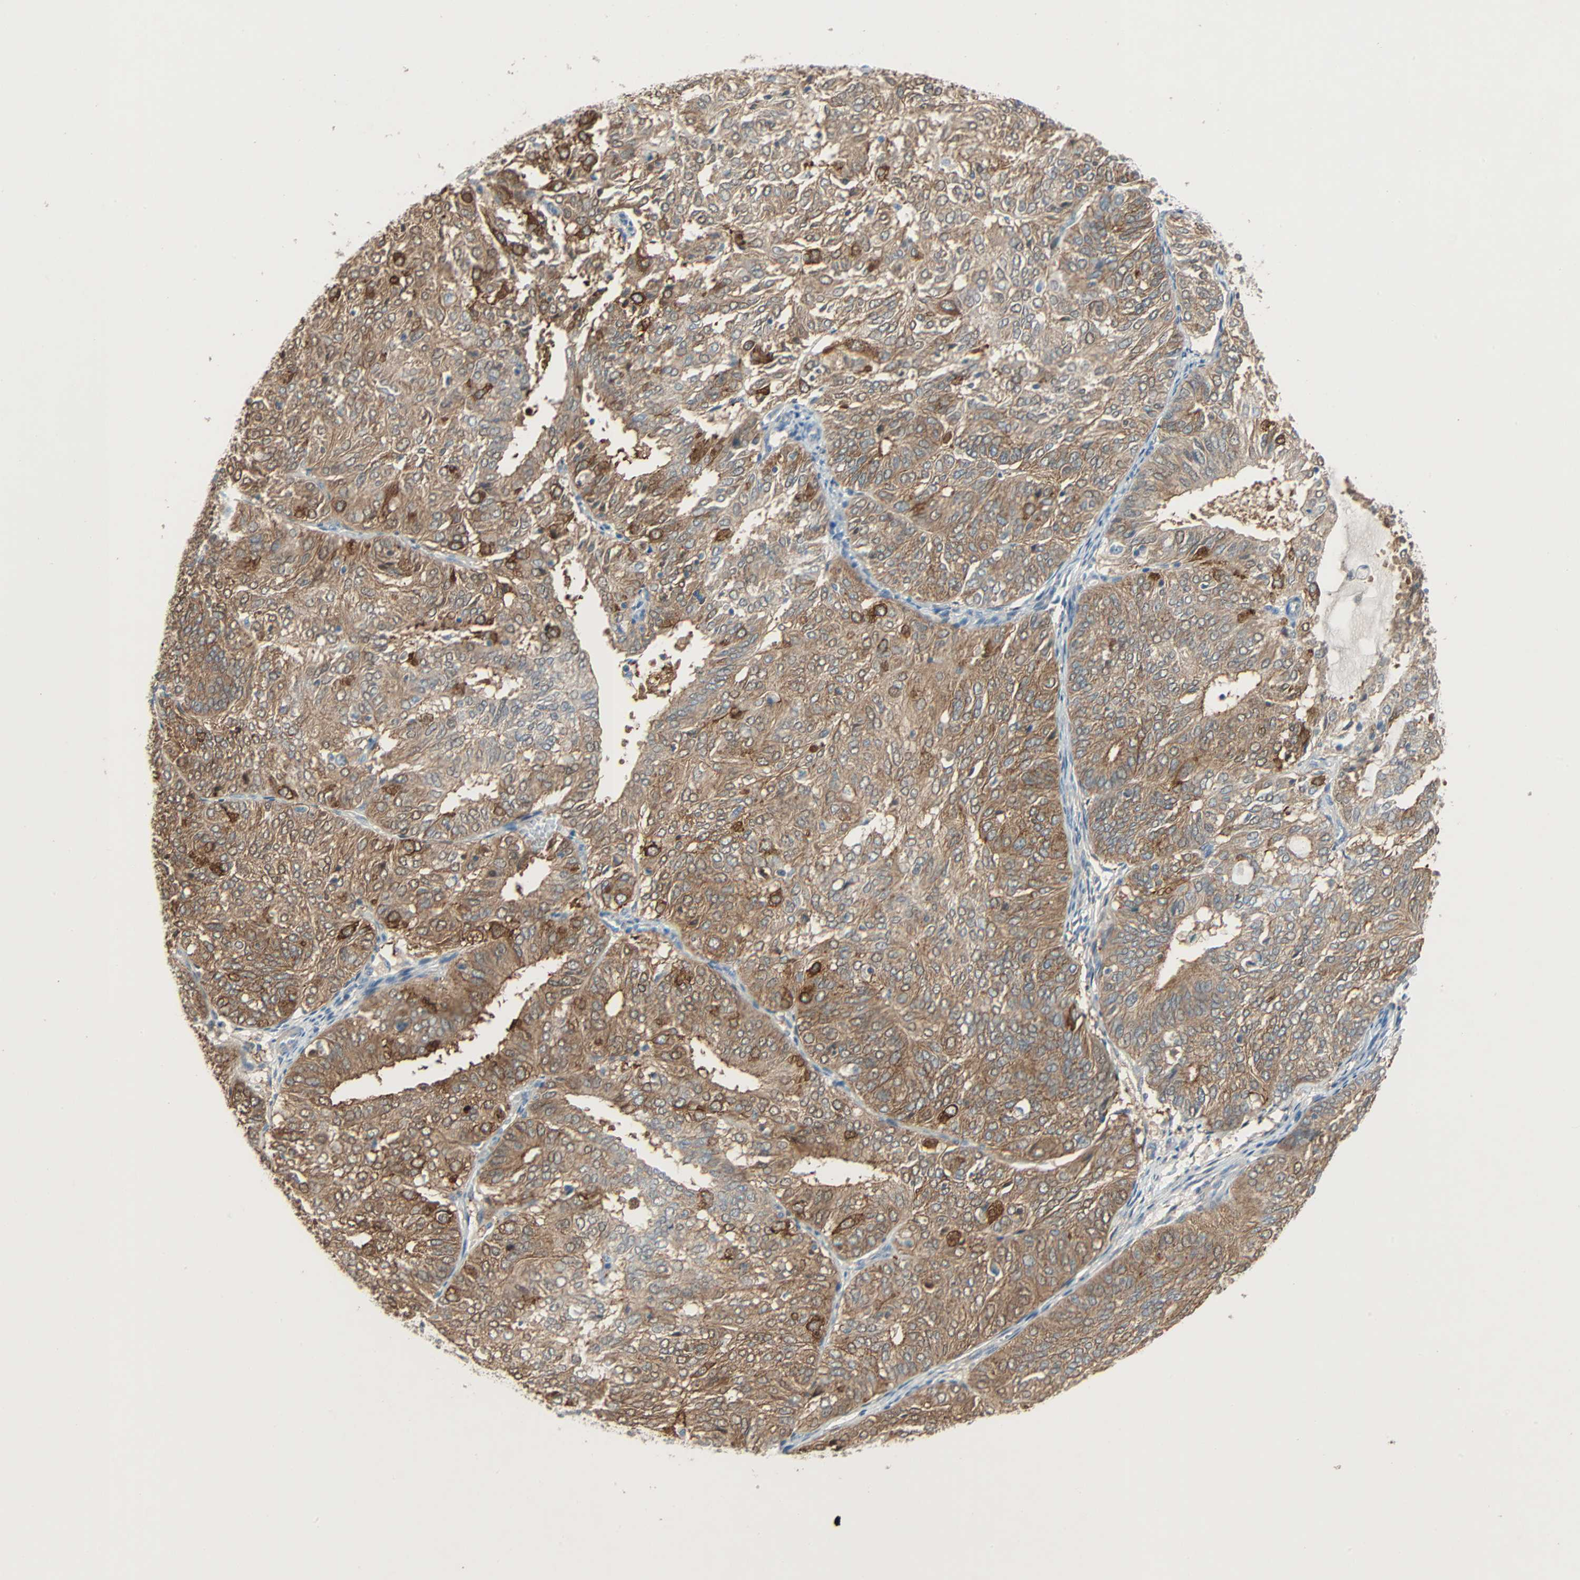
{"staining": {"intensity": "moderate", "quantity": ">75%", "location": "cytoplasmic/membranous"}, "tissue": "endometrial cancer", "cell_type": "Tumor cells", "image_type": "cancer", "snomed": [{"axis": "morphology", "description": "Adenocarcinoma, NOS"}, {"axis": "topography", "description": "Uterus"}], "caption": "Endometrial adenocarcinoma stained for a protein displays moderate cytoplasmic/membranous positivity in tumor cells. (IHC, brightfield microscopy, high magnification).", "gene": "TNFRSF12A", "patient": {"sex": "female", "age": 60}}